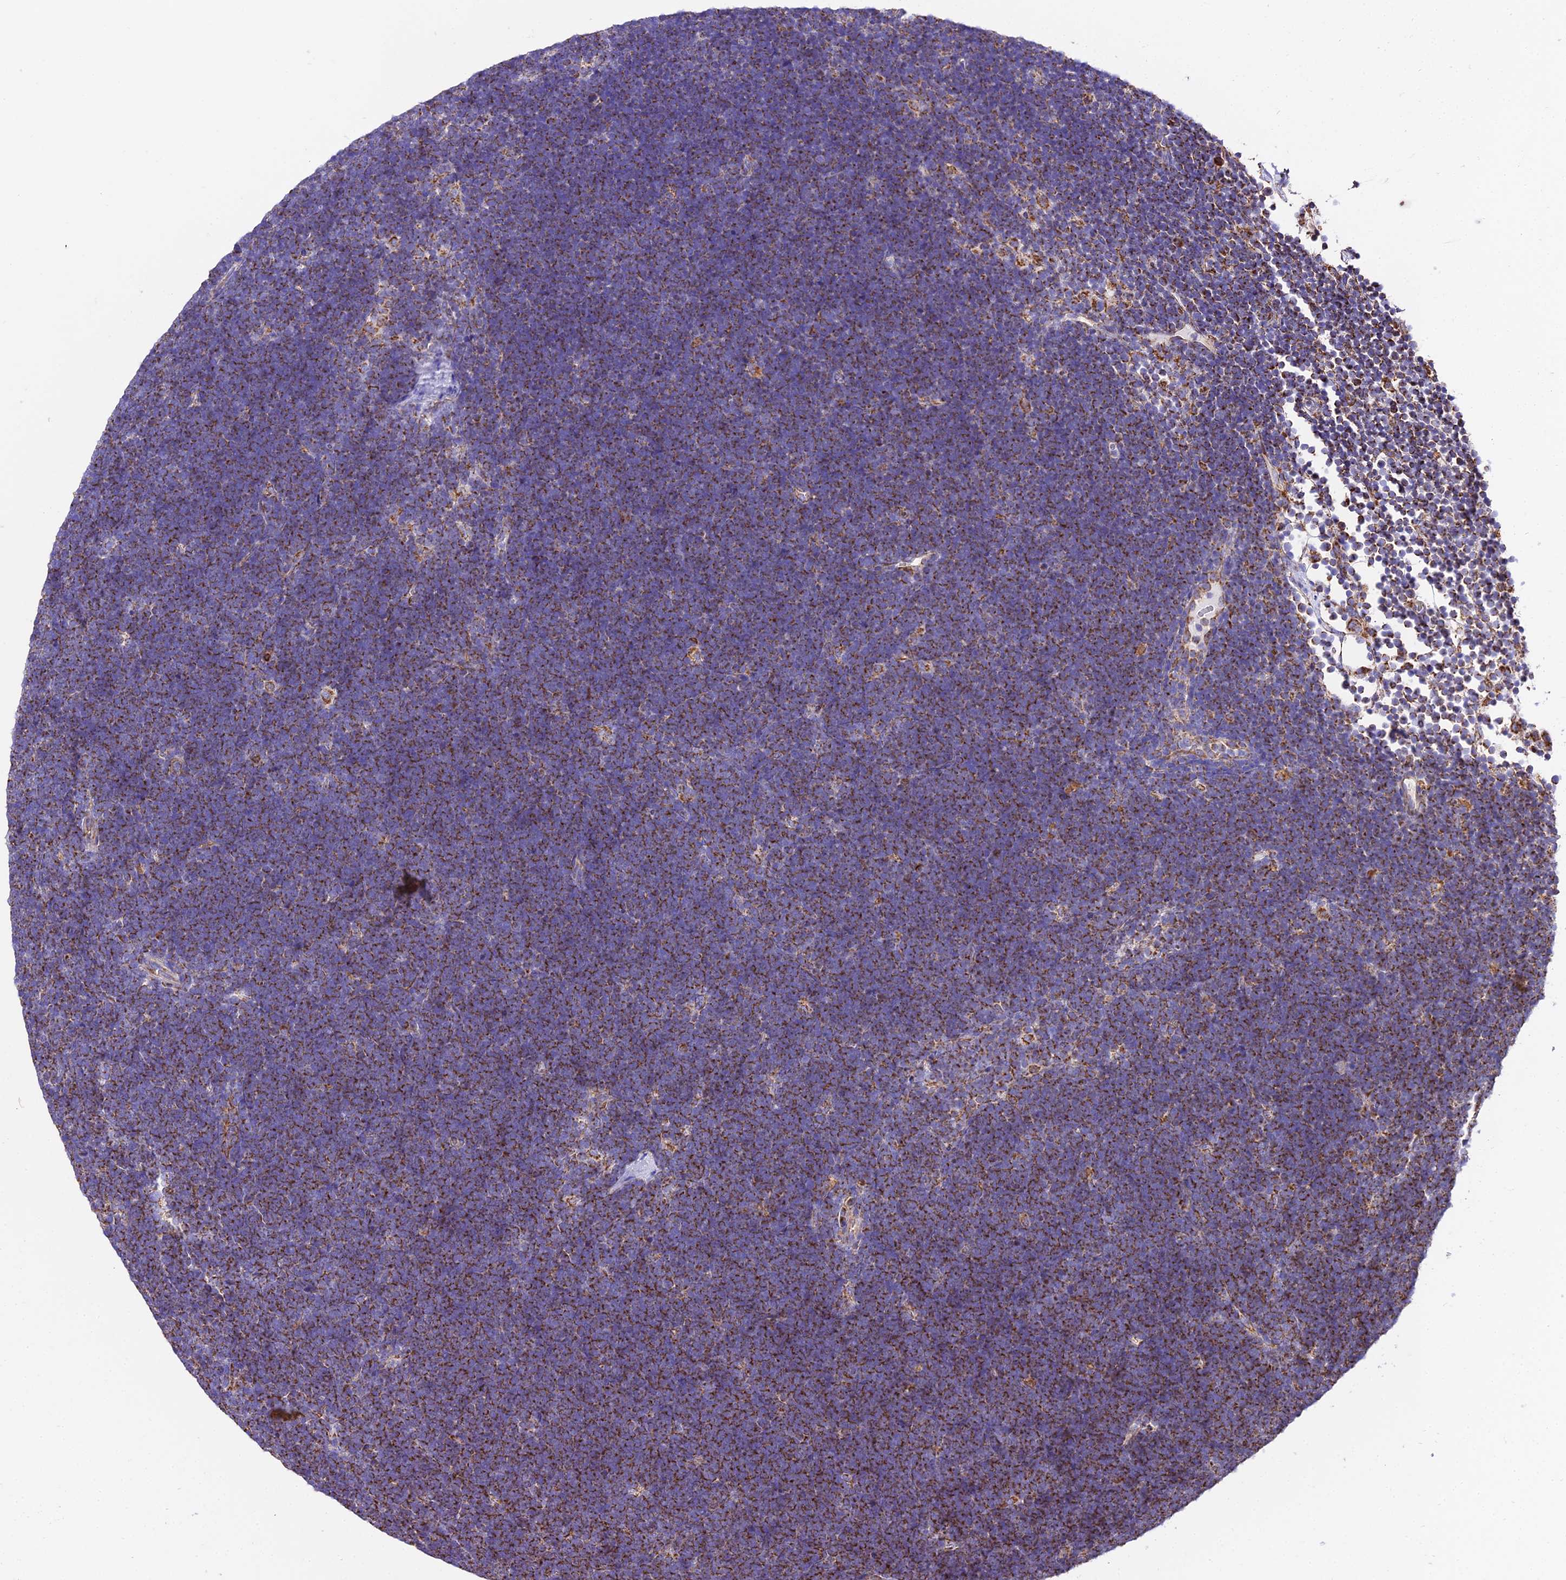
{"staining": {"intensity": "moderate", "quantity": ">75%", "location": "cytoplasmic/membranous"}, "tissue": "lymphoma", "cell_type": "Tumor cells", "image_type": "cancer", "snomed": [{"axis": "morphology", "description": "Malignant lymphoma, non-Hodgkin's type, High grade"}, {"axis": "topography", "description": "Lymph node"}], "caption": "Lymphoma tissue displays moderate cytoplasmic/membranous staining in approximately >75% of tumor cells, visualized by immunohistochemistry. The protein of interest is stained brown, and the nuclei are stained in blue (DAB IHC with brightfield microscopy, high magnification).", "gene": "OCIAD1", "patient": {"sex": "male", "age": 13}}